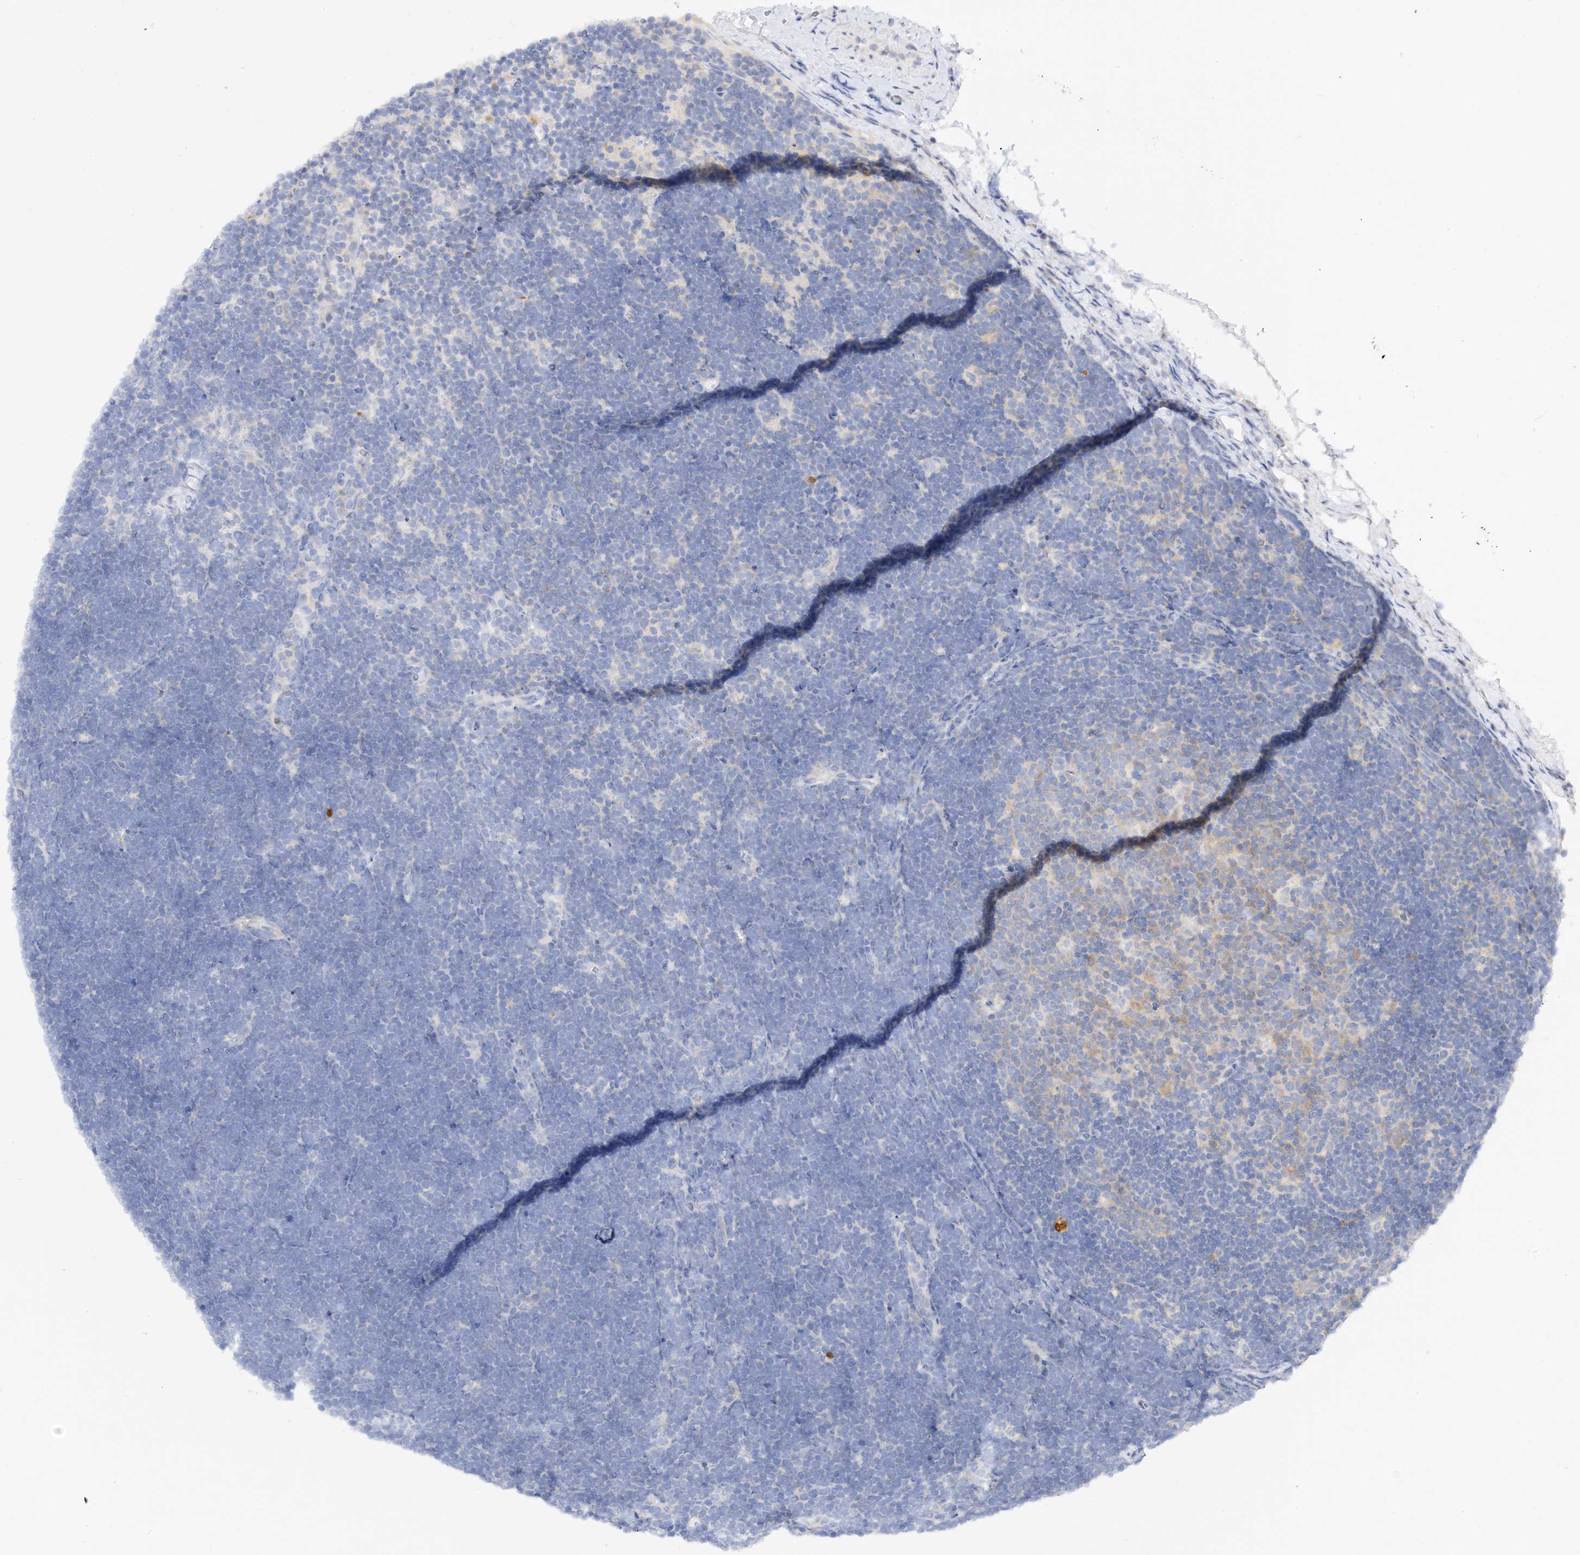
{"staining": {"intensity": "negative", "quantity": "none", "location": "none"}, "tissue": "lymphoma", "cell_type": "Tumor cells", "image_type": "cancer", "snomed": [{"axis": "morphology", "description": "Malignant lymphoma, non-Hodgkin's type, High grade"}, {"axis": "topography", "description": "Lymph node"}], "caption": "The image demonstrates no significant positivity in tumor cells of high-grade malignant lymphoma, non-Hodgkin's type.", "gene": "ARV1", "patient": {"sex": "male", "age": 13}}